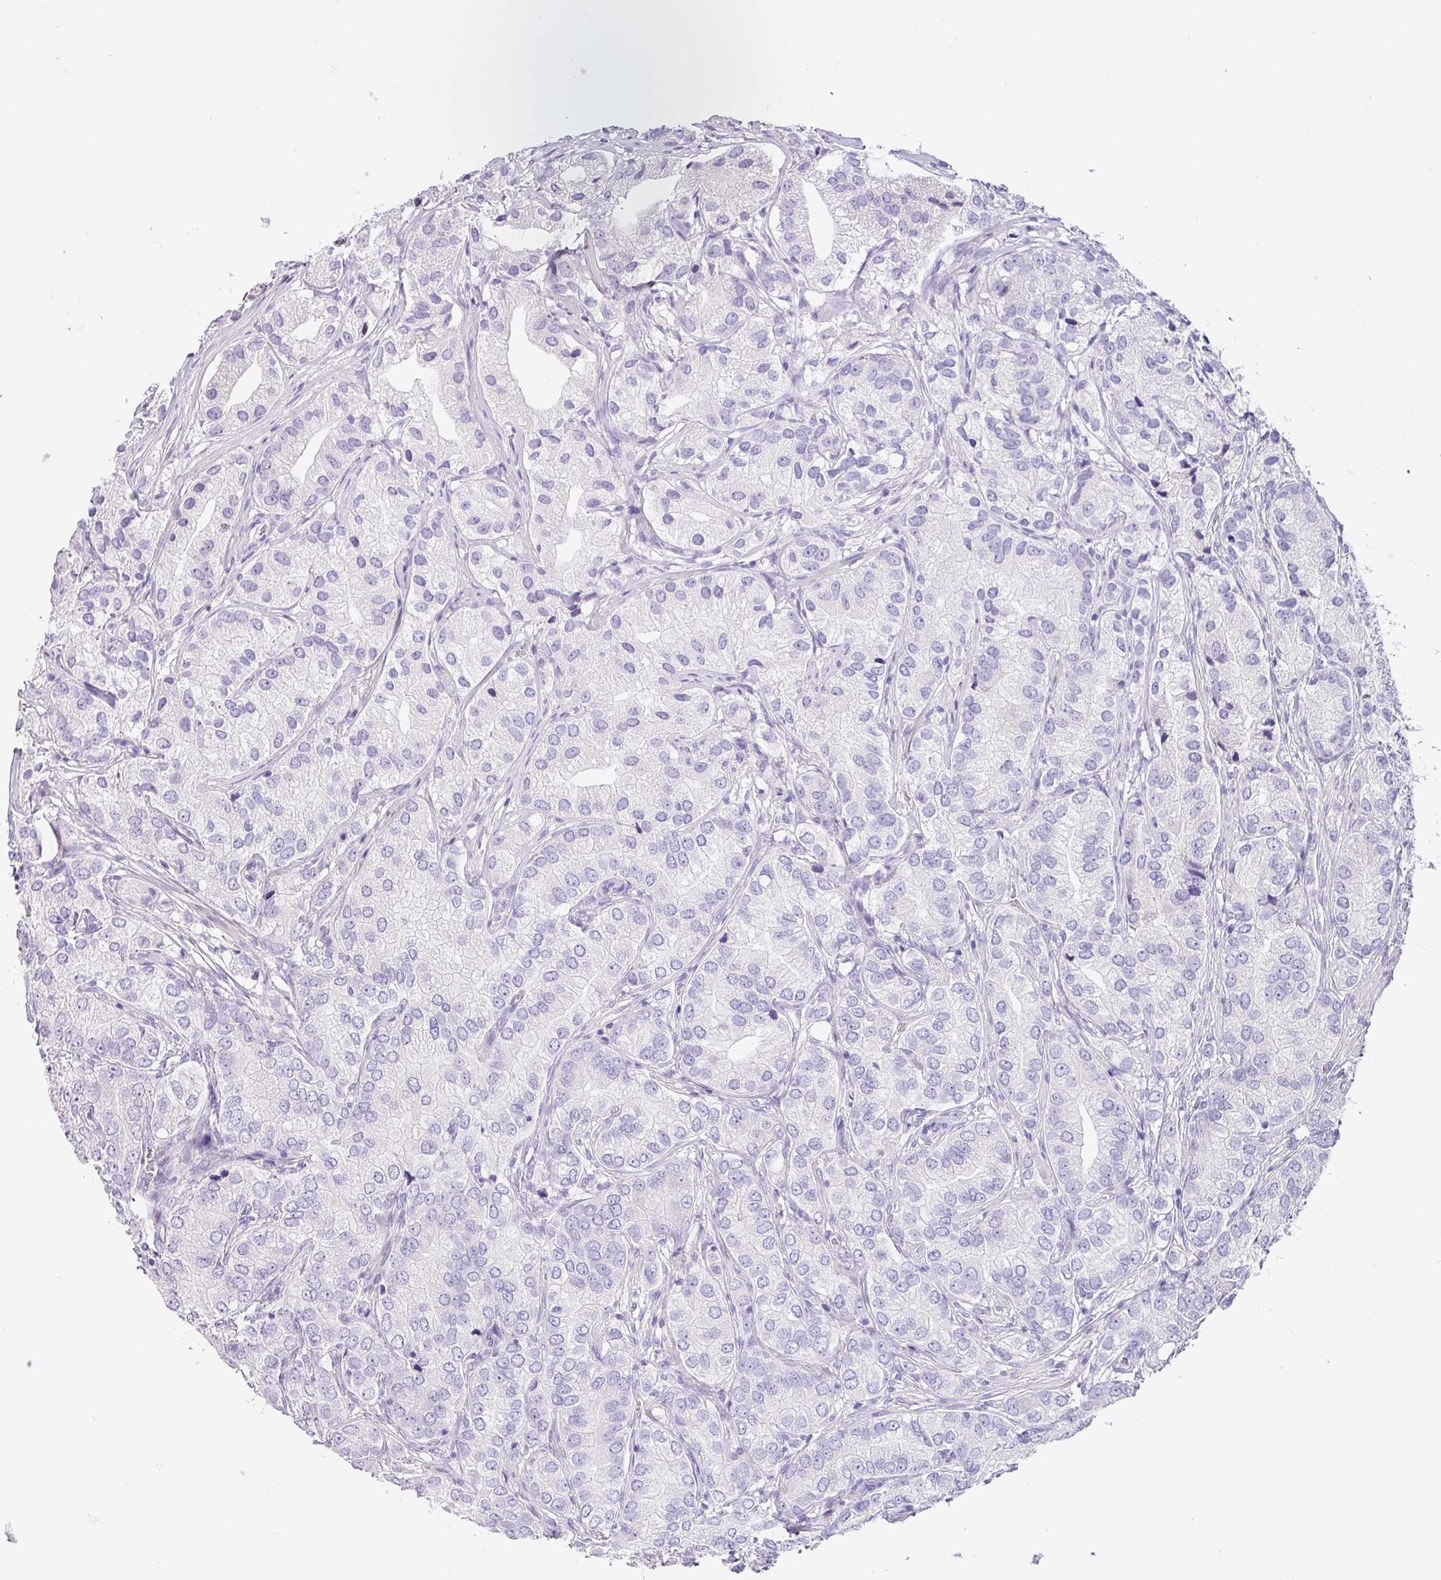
{"staining": {"intensity": "negative", "quantity": "none", "location": "none"}, "tissue": "prostate cancer", "cell_type": "Tumor cells", "image_type": "cancer", "snomed": [{"axis": "morphology", "description": "Adenocarcinoma, High grade"}, {"axis": "topography", "description": "Prostate"}], "caption": "High magnification brightfield microscopy of prostate high-grade adenocarcinoma stained with DAB (brown) and counterstained with hematoxylin (blue): tumor cells show no significant positivity.", "gene": "ZG16", "patient": {"sex": "male", "age": 82}}